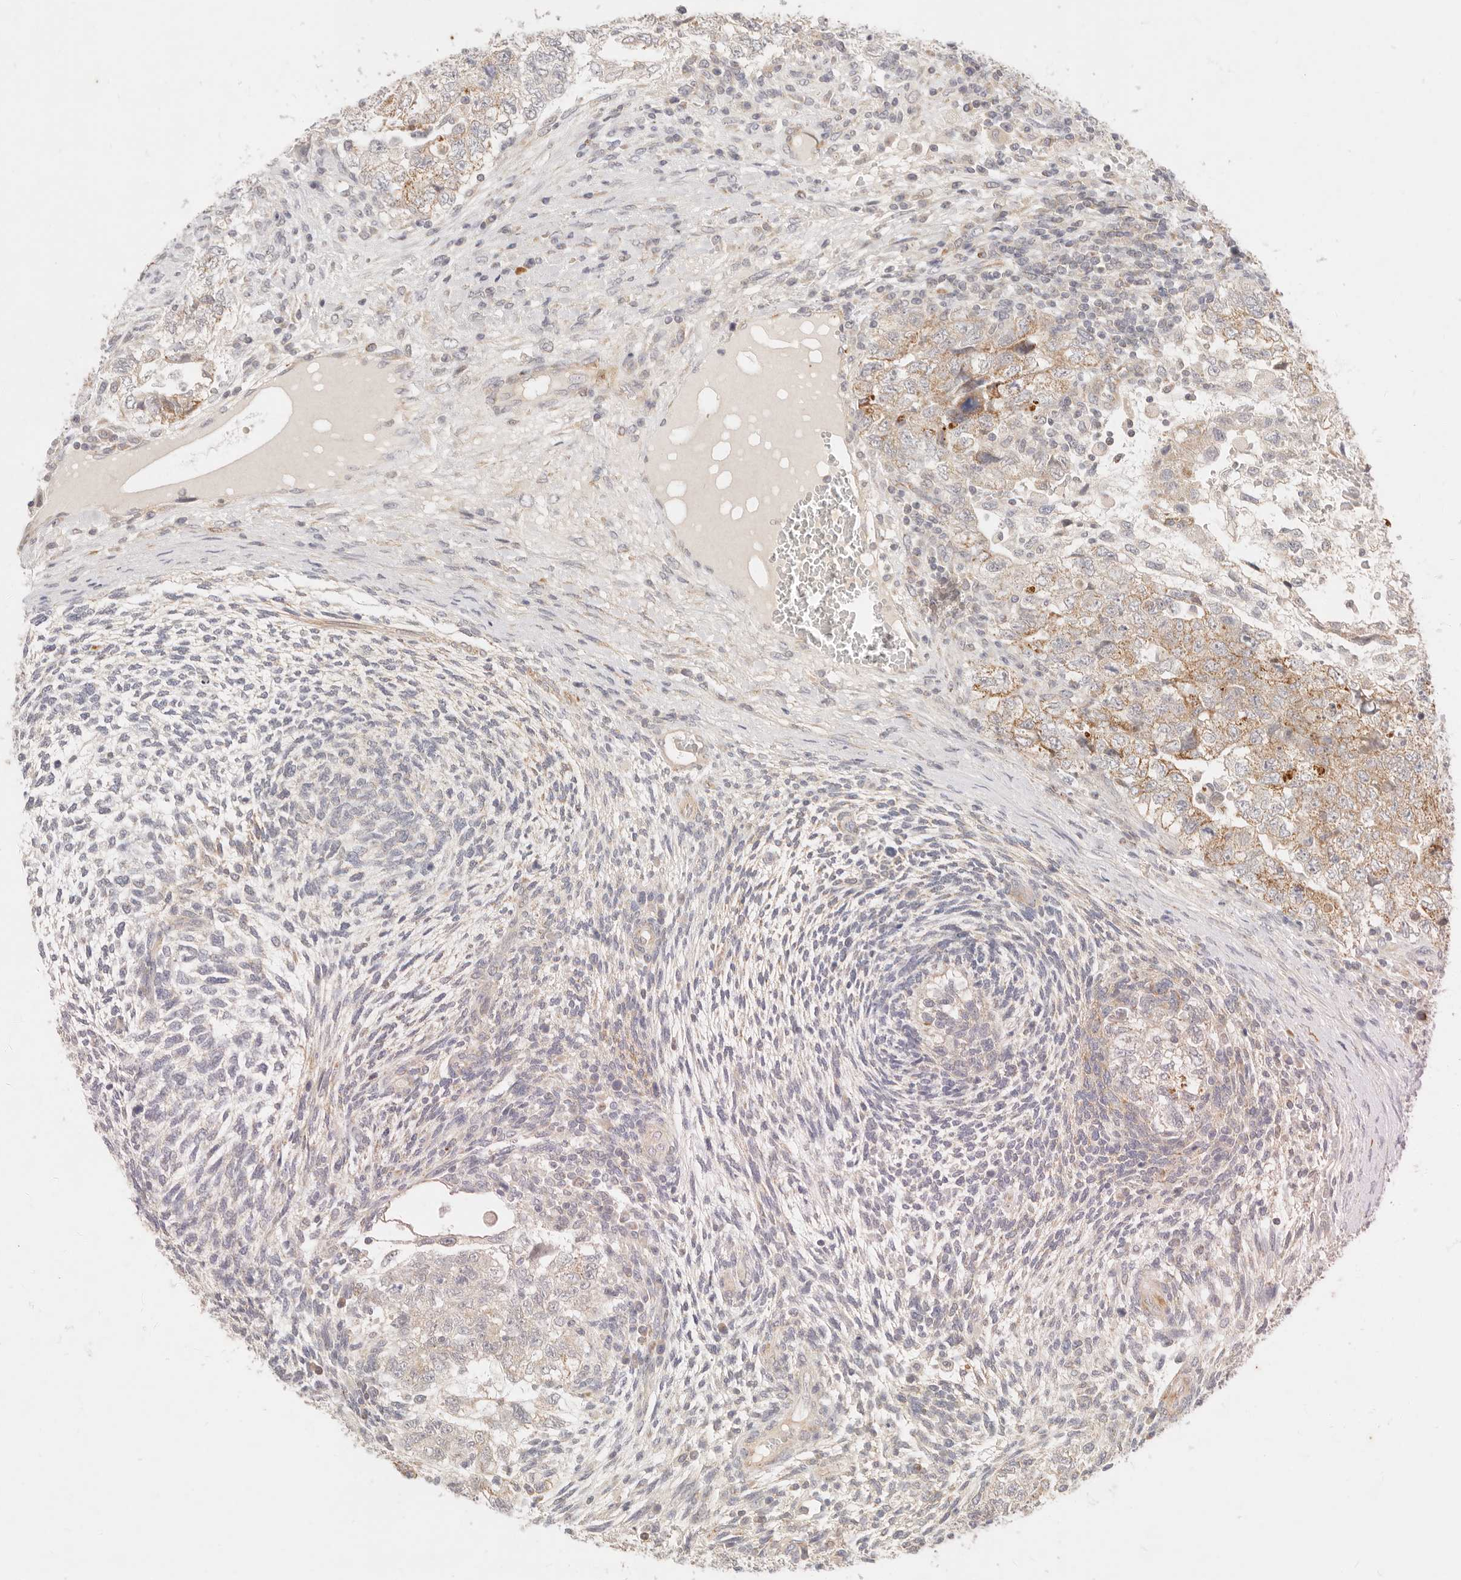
{"staining": {"intensity": "moderate", "quantity": "<25%", "location": "cytoplasmic/membranous"}, "tissue": "testis cancer", "cell_type": "Tumor cells", "image_type": "cancer", "snomed": [{"axis": "morphology", "description": "Carcinoma, Embryonal, NOS"}, {"axis": "topography", "description": "Testis"}], "caption": "Immunohistochemistry histopathology image of neoplastic tissue: testis cancer (embryonal carcinoma) stained using IHC exhibits low levels of moderate protein expression localized specifically in the cytoplasmic/membranous of tumor cells, appearing as a cytoplasmic/membranous brown color.", "gene": "RUBCNL", "patient": {"sex": "male", "age": 37}}